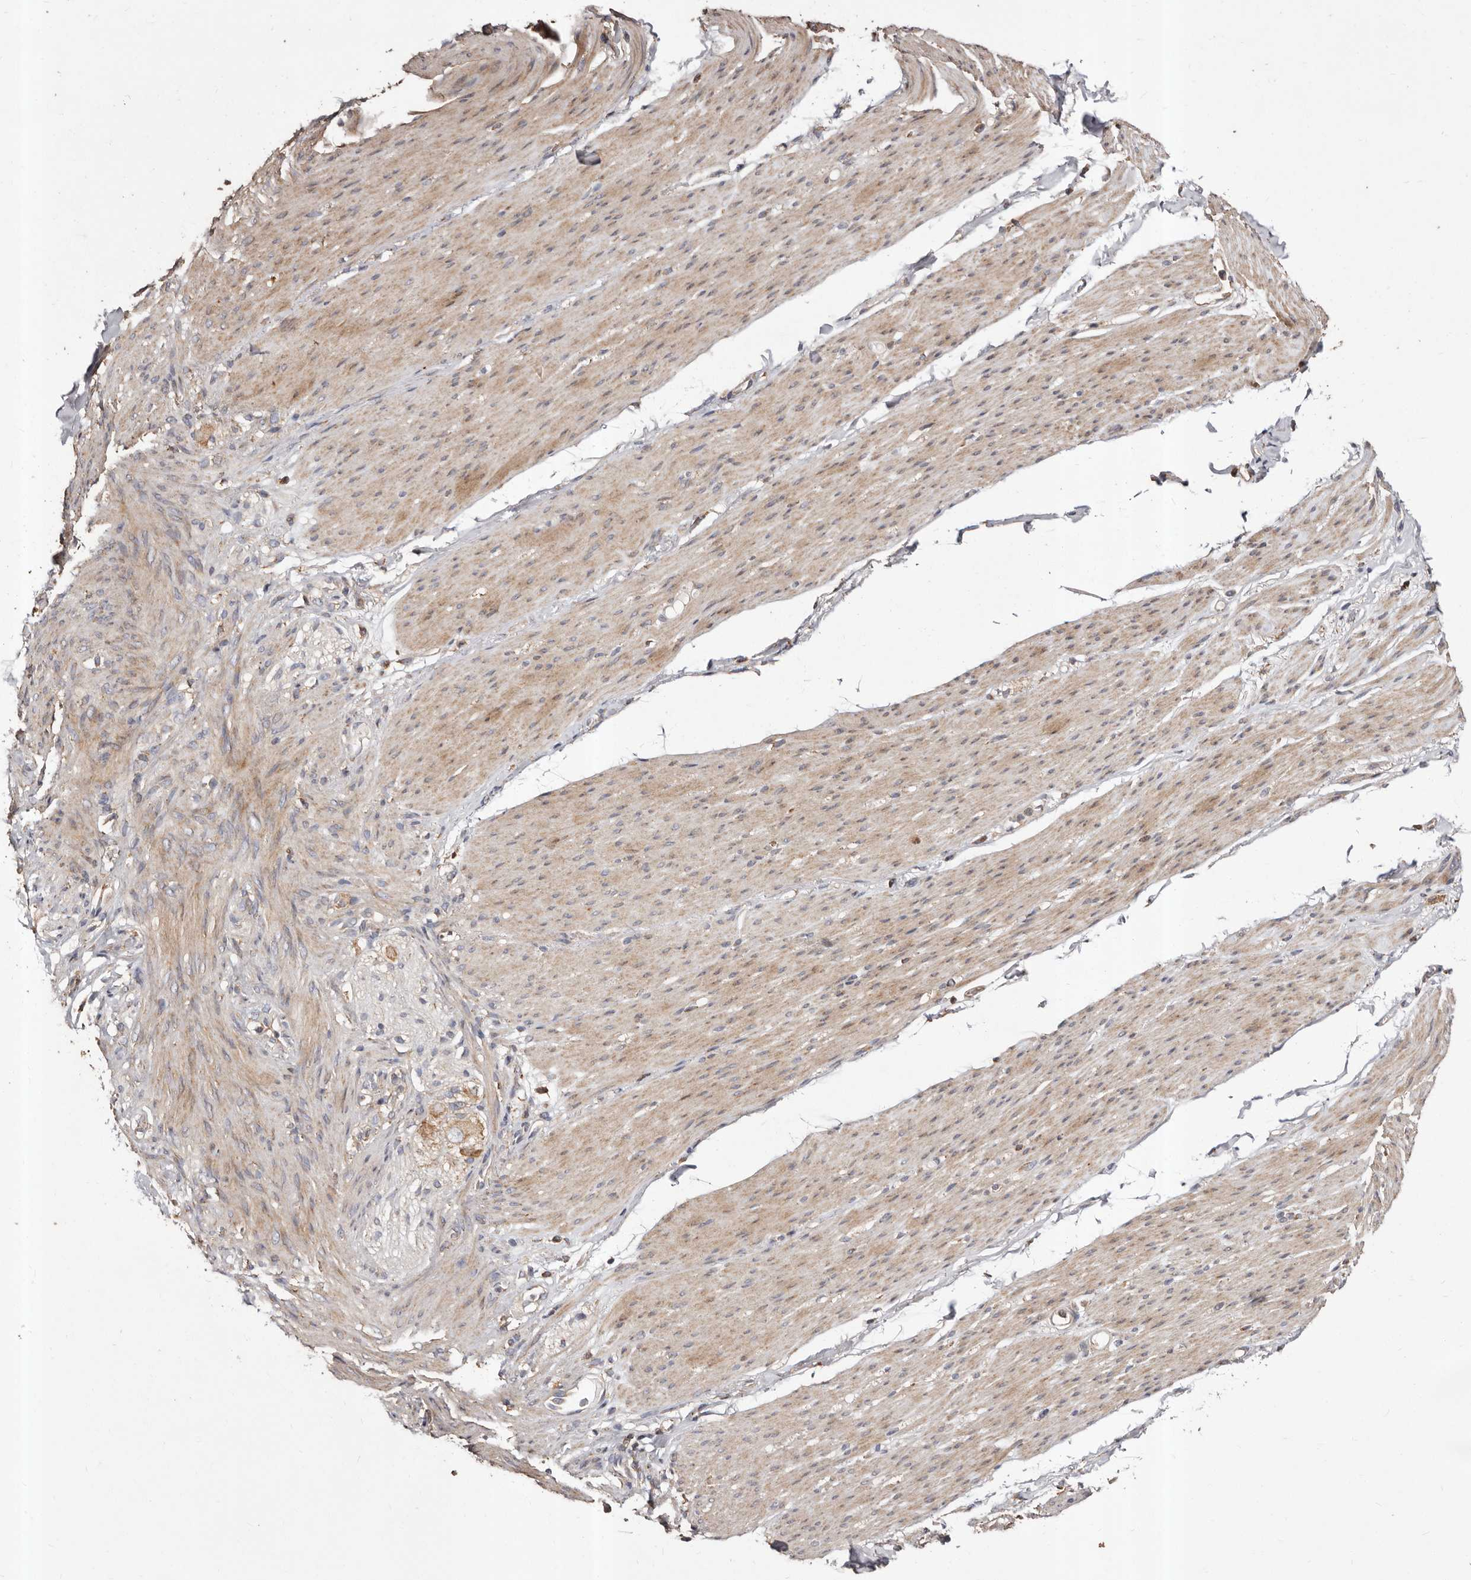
{"staining": {"intensity": "weak", "quantity": "25%-75%", "location": "cytoplasmic/membranous"}, "tissue": "smooth muscle", "cell_type": "Smooth muscle cells", "image_type": "normal", "snomed": [{"axis": "morphology", "description": "Normal tissue, NOS"}, {"axis": "topography", "description": "Colon"}, {"axis": "topography", "description": "Peripheral nerve tissue"}], "caption": "Smooth muscle stained with DAB immunohistochemistry (IHC) demonstrates low levels of weak cytoplasmic/membranous expression in about 25%-75% of smooth muscle cells. The staining is performed using DAB brown chromogen to label protein expression. The nuclei are counter-stained blue using hematoxylin.", "gene": "STEAP2", "patient": {"sex": "female", "age": 61}}